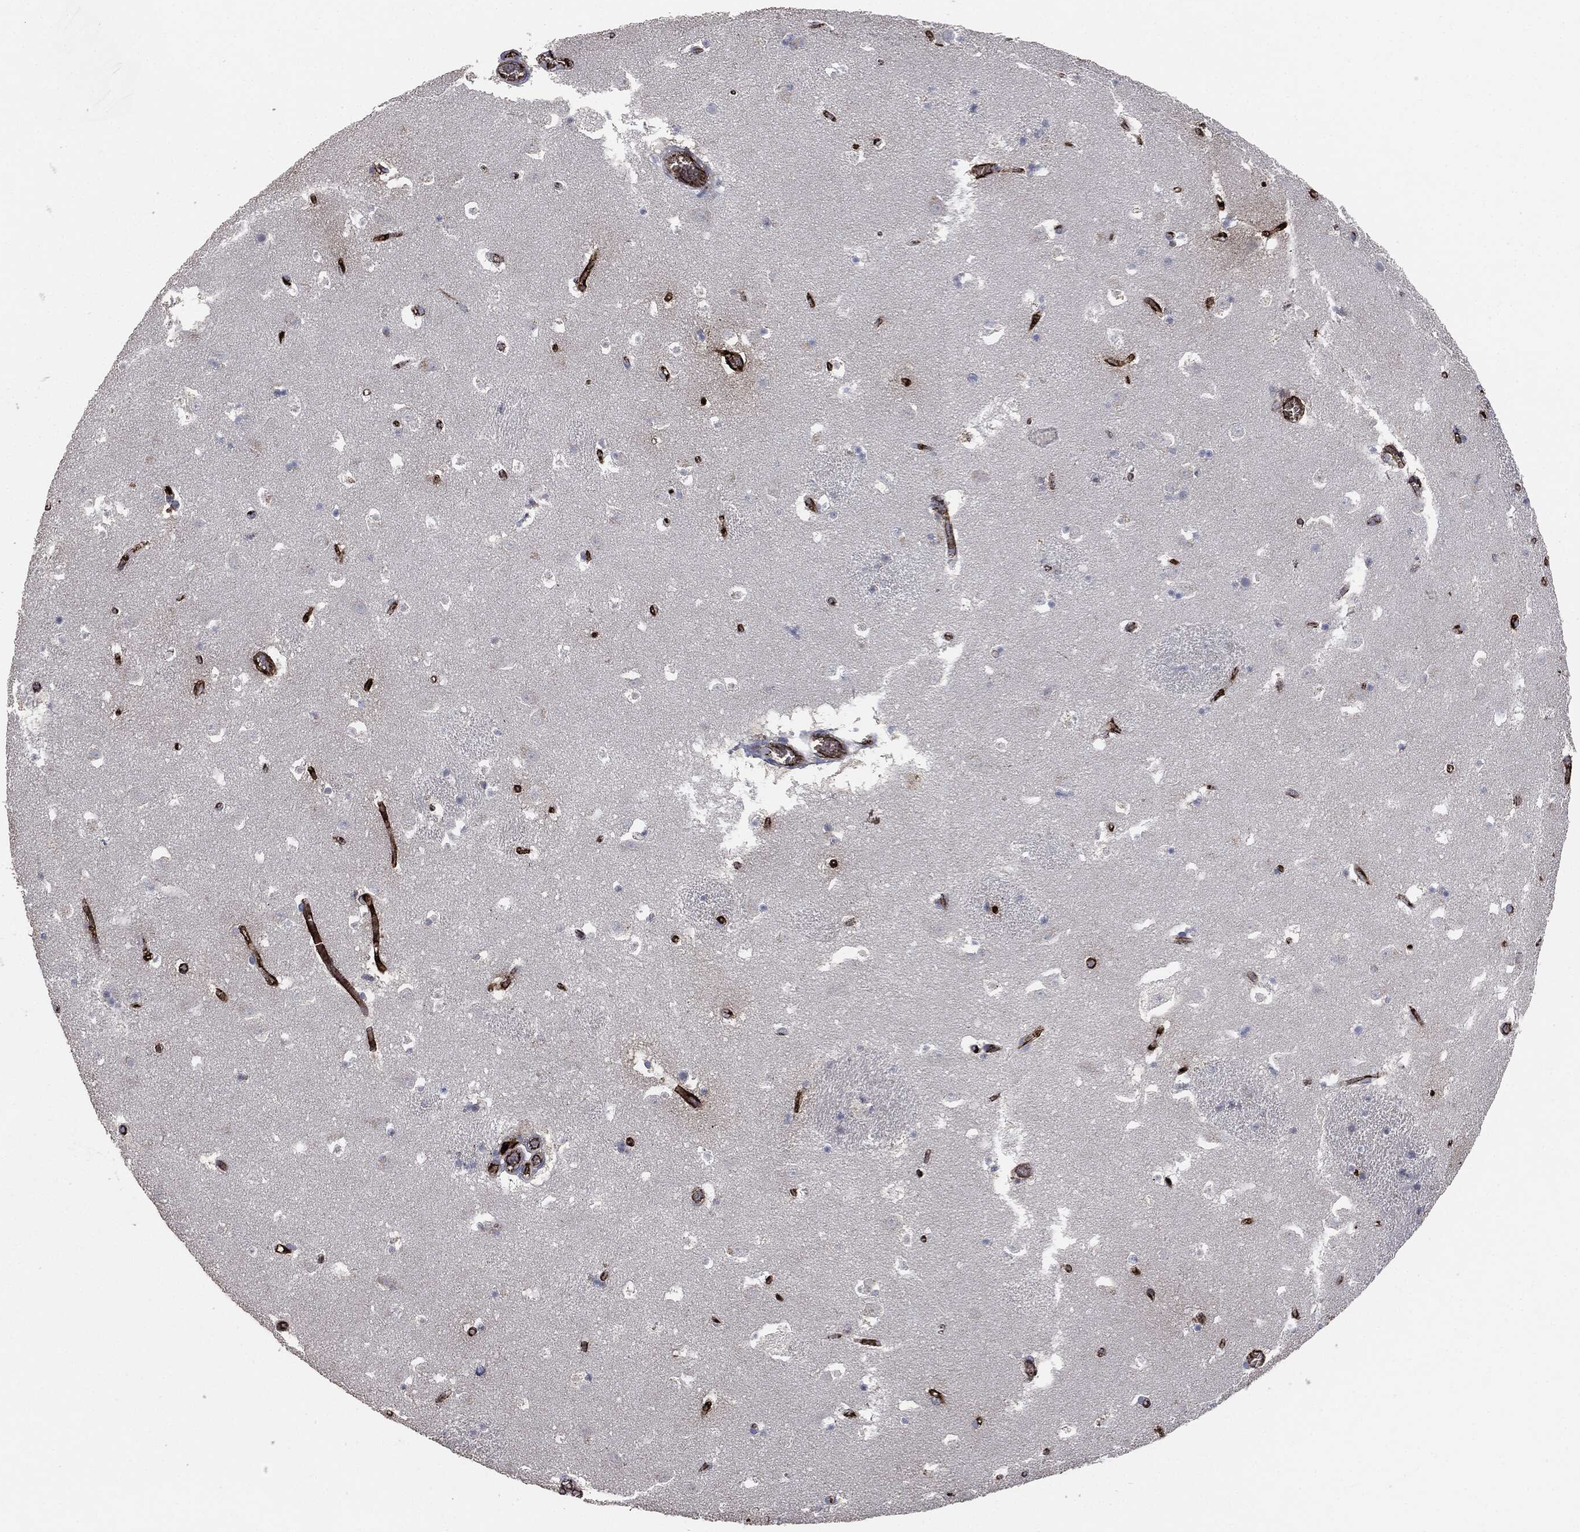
{"staining": {"intensity": "negative", "quantity": "none", "location": "none"}, "tissue": "caudate", "cell_type": "Glial cells", "image_type": "normal", "snomed": [{"axis": "morphology", "description": "Normal tissue, NOS"}, {"axis": "topography", "description": "Lateral ventricle wall"}], "caption": "Histopathology image shows no significant protein positivity in glial cells of benign caudate.", "gene": "APOB", "patient": {"sex": "female", "age": 42}}